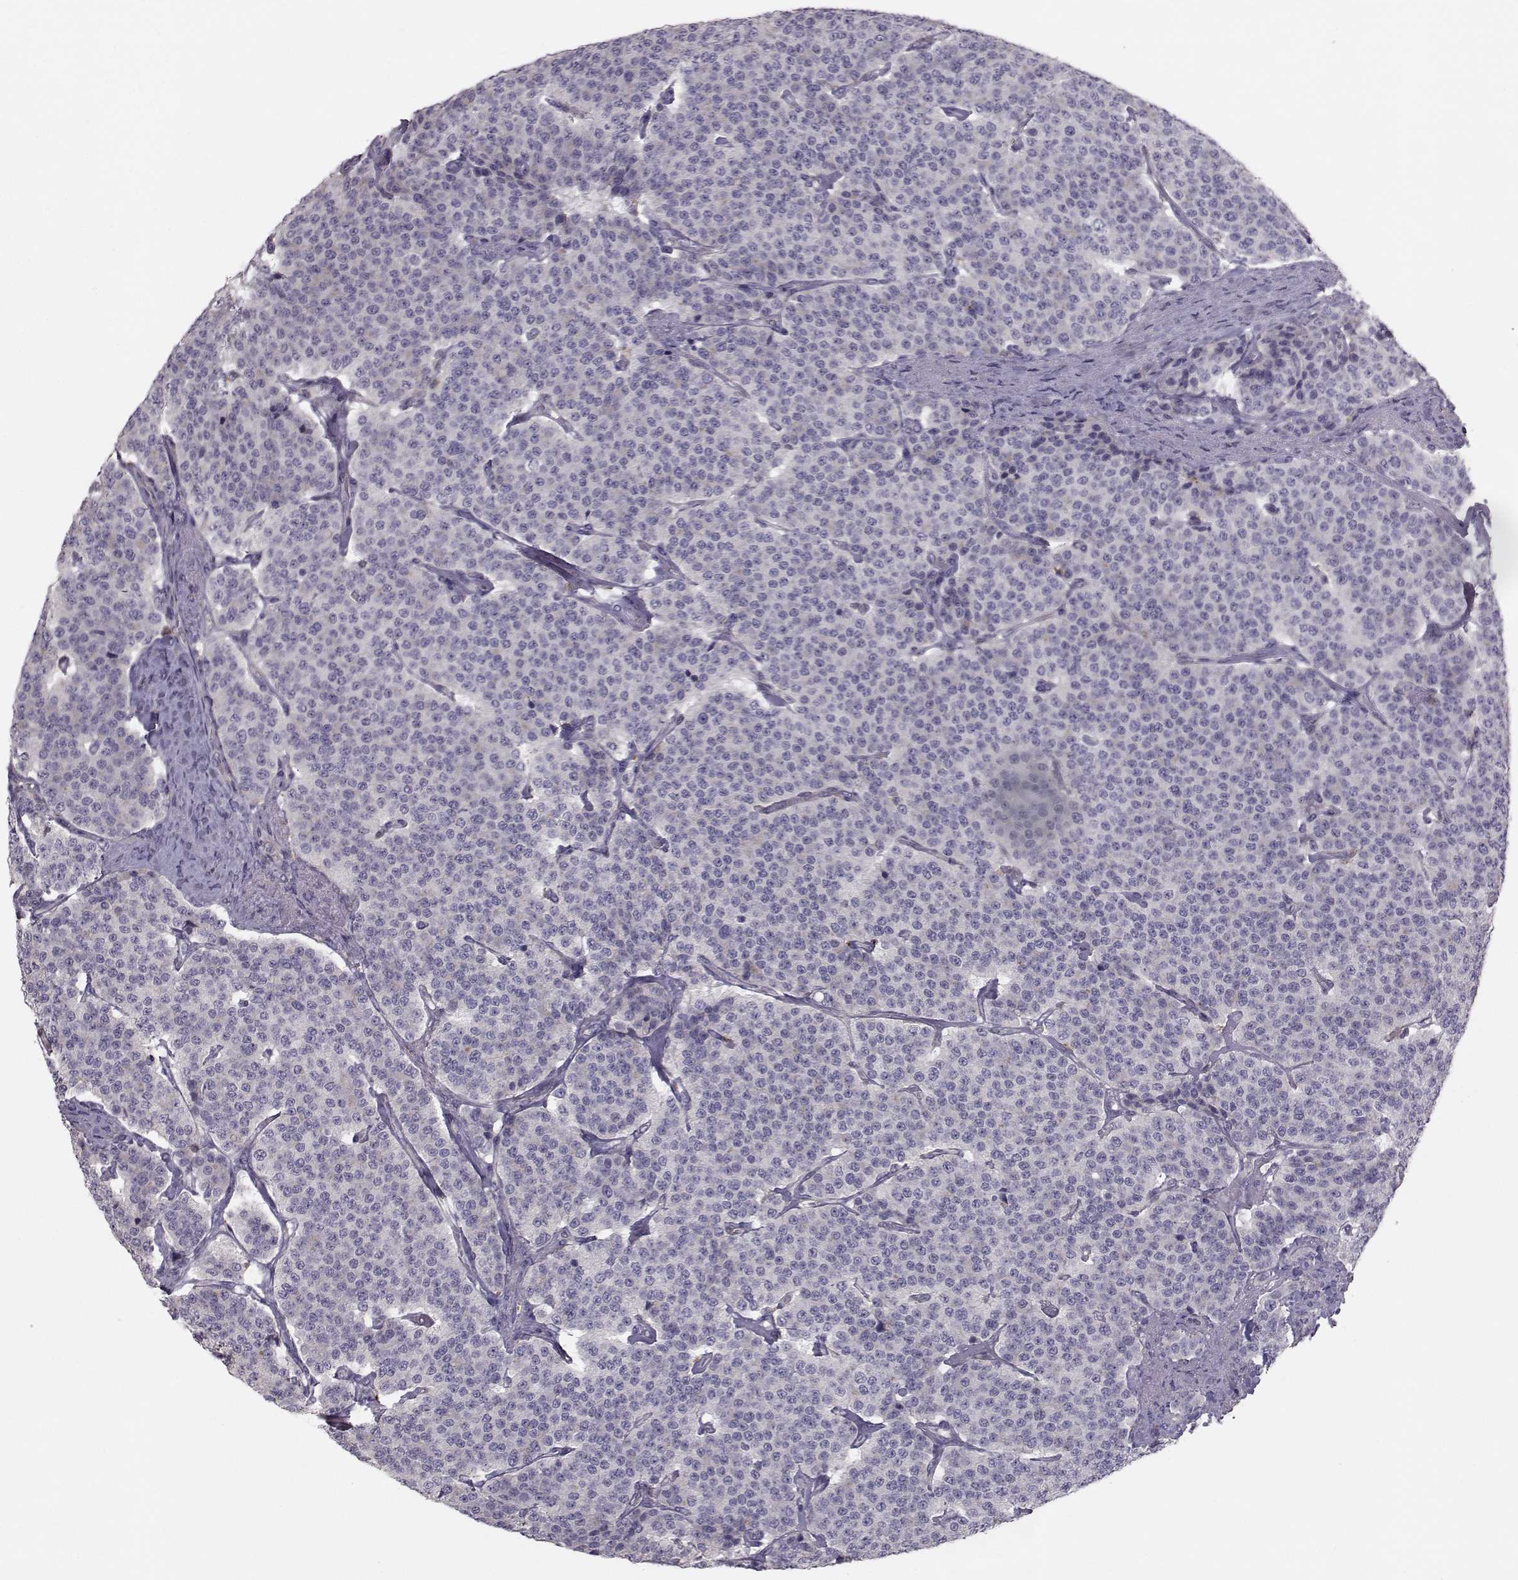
{"staining": {"intensity": "negative", "quantity": "none", "location": "none"}, "tissue": "carcinoid", "cell_type": "Tumor cells", "image_type": "cancer", "snomed": [{"axis": "morphology", "description": "Carcinoid, malignant, NOS"}, {"axis": "topography", "description": "Small intestine"}], "caption": "A micrograph of human carcinoid is negative for staining in tumor cells.", "gene": "GARIN3", "patient": {"sex": "female", "age": 58}}